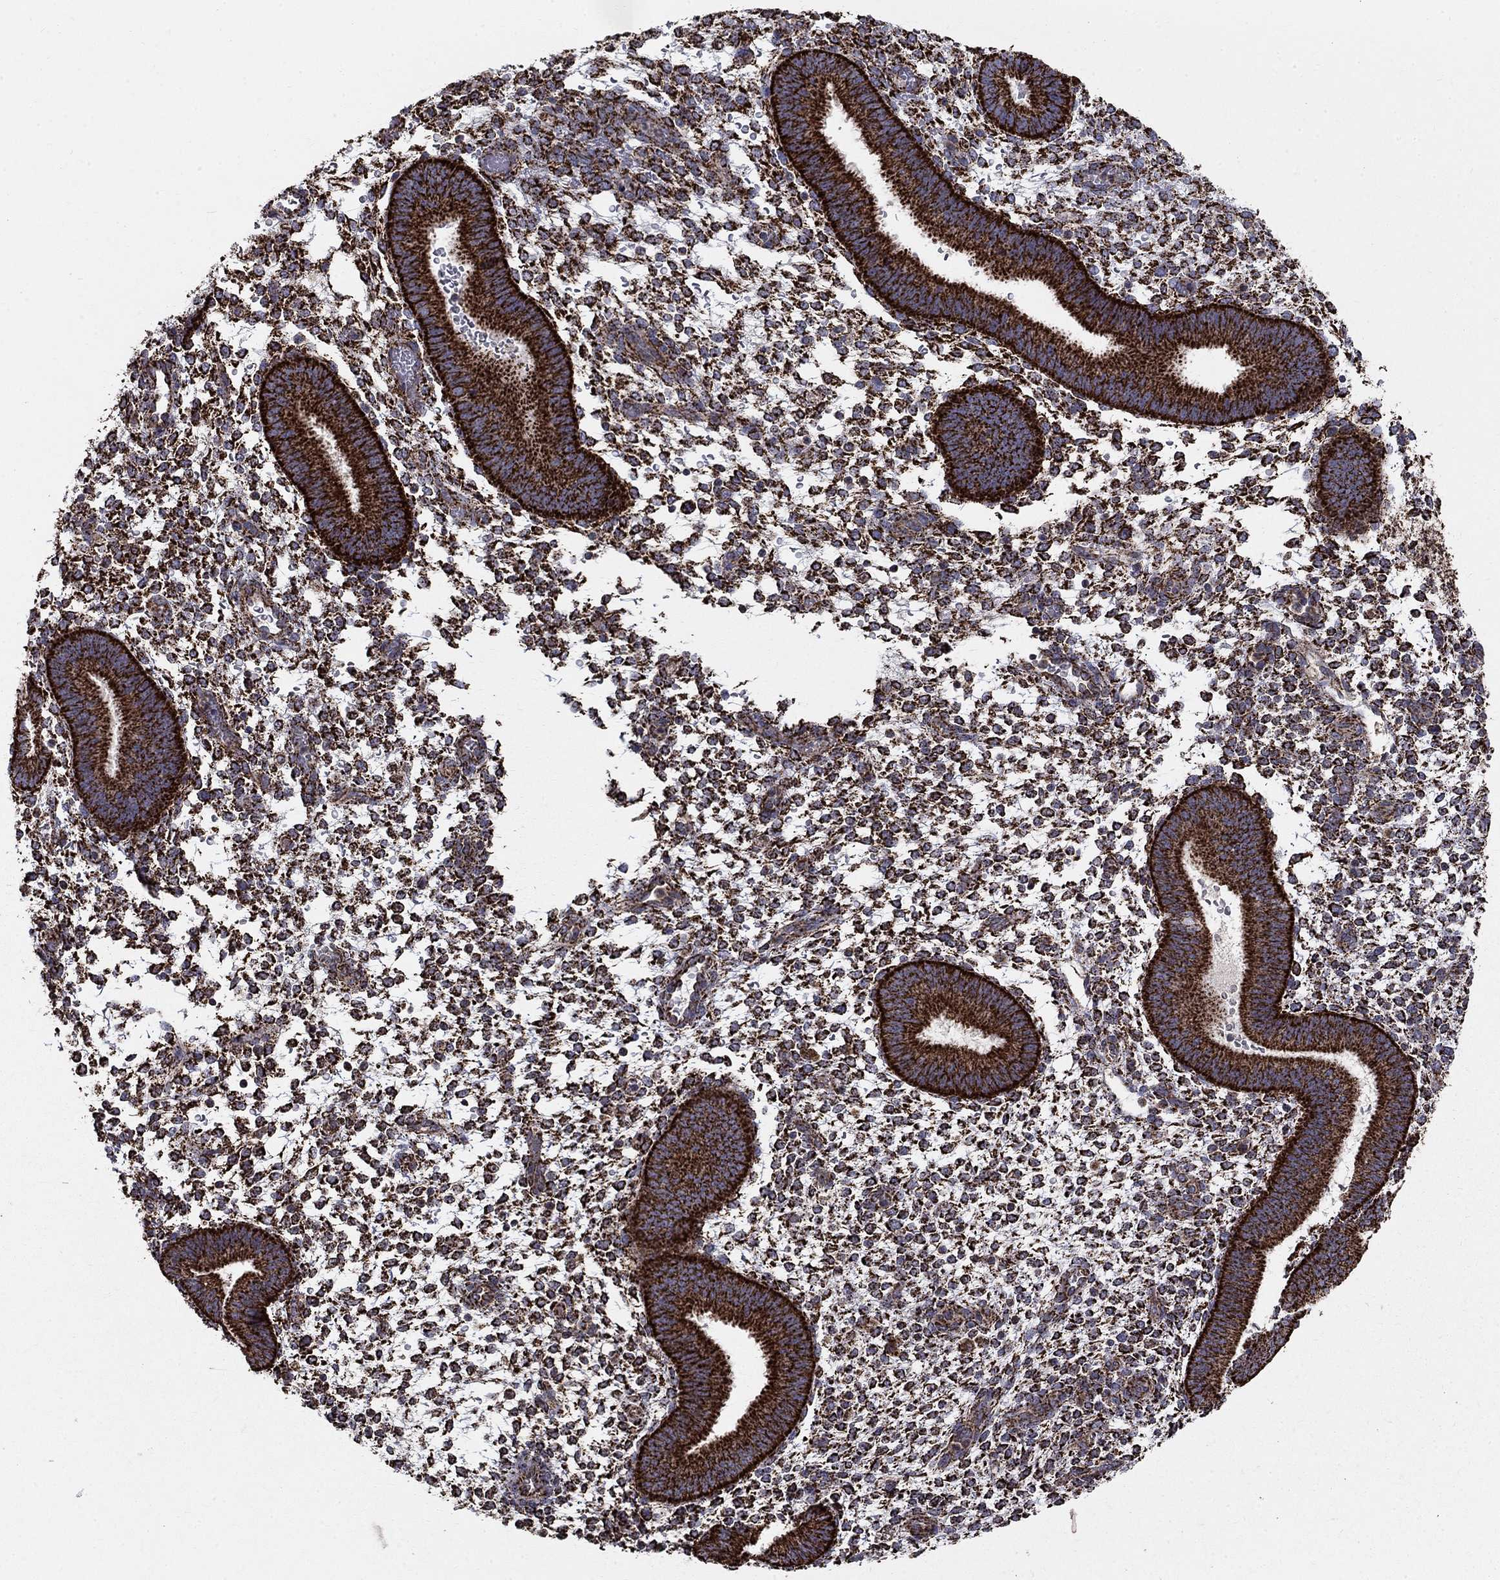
{"staining": {"intensity": "strong", "quantity": ">75%", "location": "cytoplasmic/membranous"}, "tissue": "endometrium", "cell_type": "Cells in endometrial stroma", "image_type": "normal", "snomed": [{"axis": "morphology", "description": "Normal tissue, NOS"}, {"axis": "topography", "description": "Endometrium"}], "caption": "High-magnification brightfield microscopy of unremarkable endometrium stained with DAB (brown) and counterstained with hematoxylin (blue). cells in endometrial stroma exhibit strong cytoplasmic/membranous positivity is appreciated in approximately>75% of cells. (IHC, brightfield microscopy, high magnification).", "gene": "GCSH", "patient": {"sex": "female", "age": 39}}